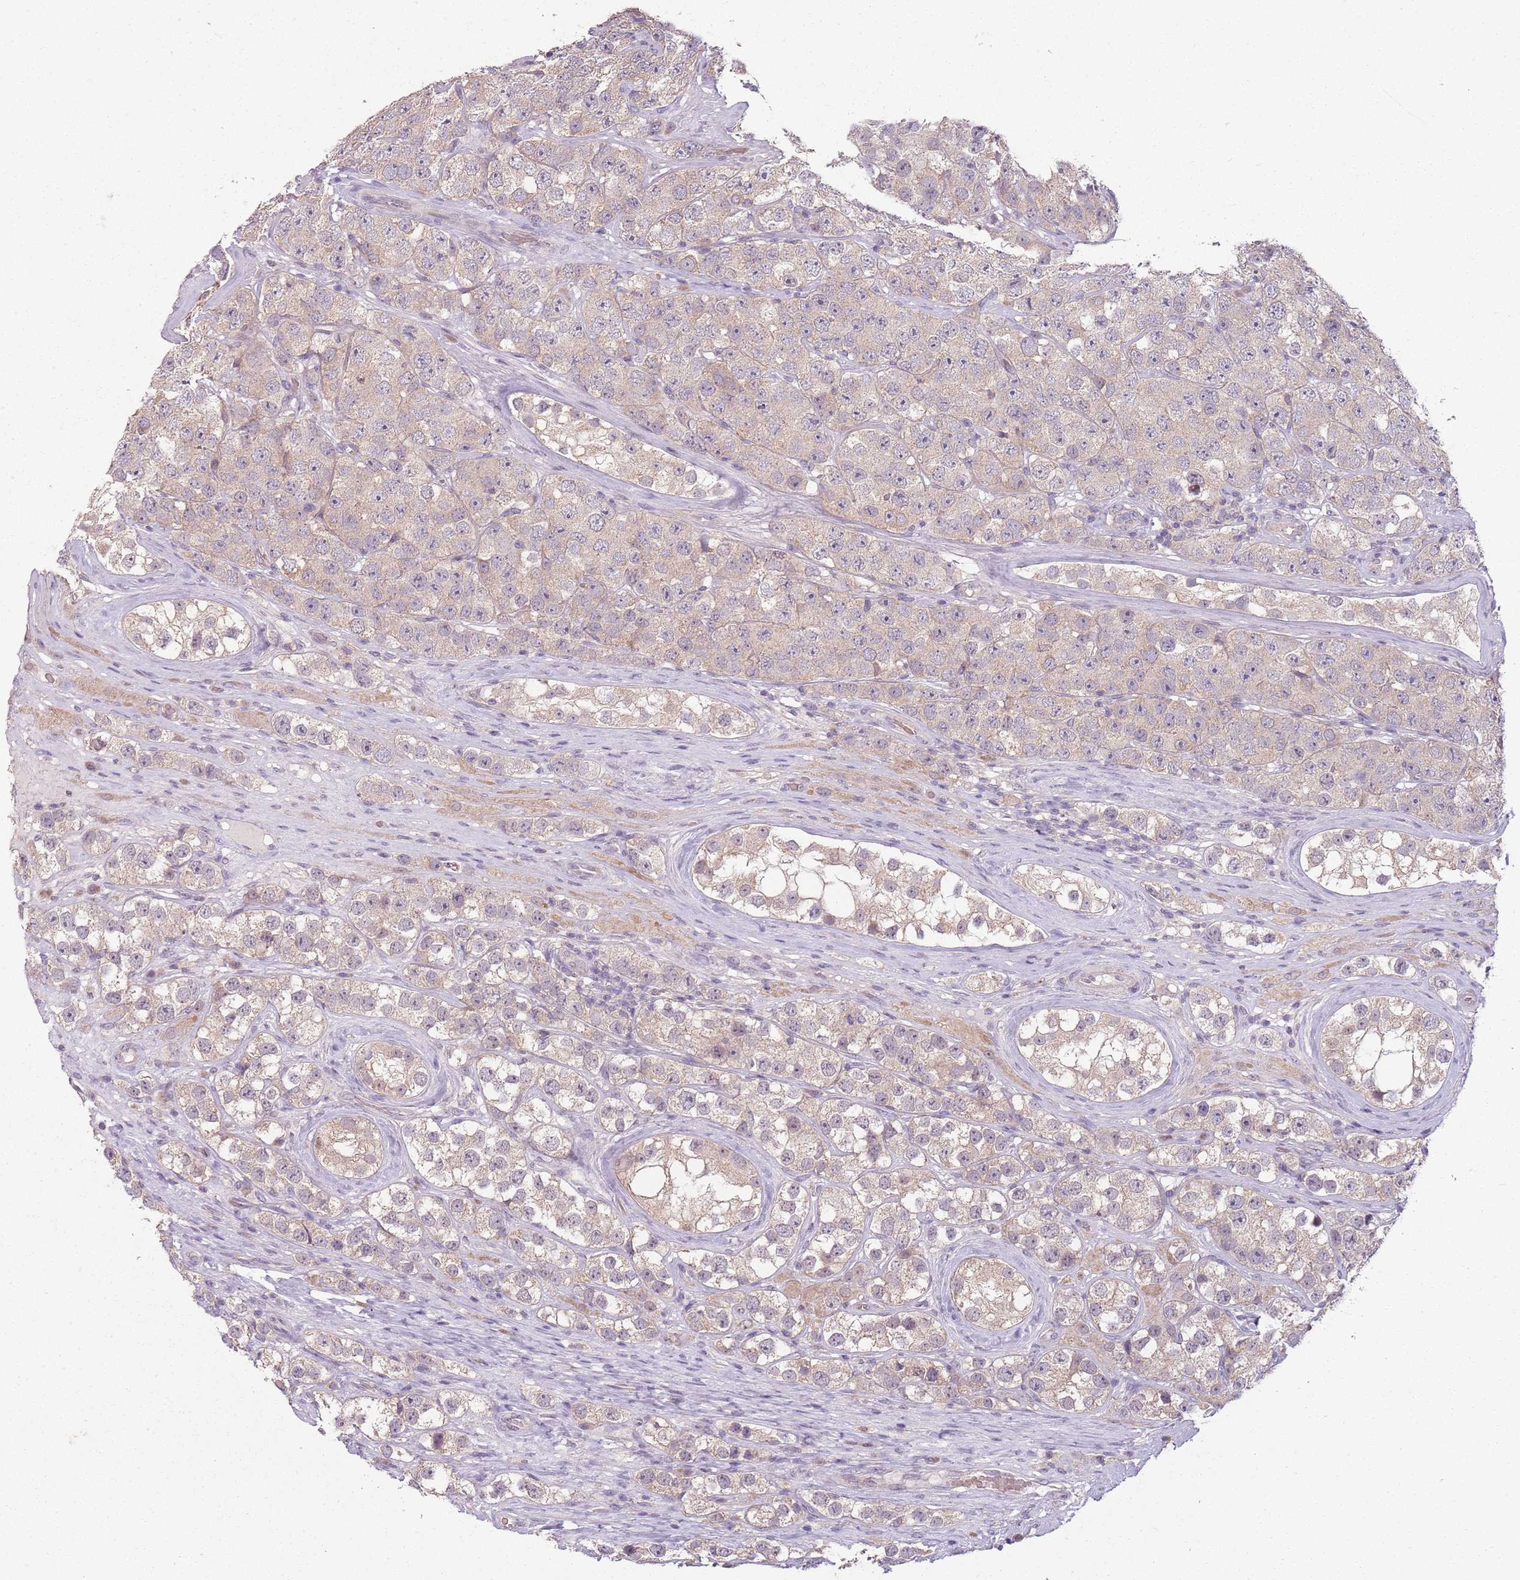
{"staining": {"intensity": "weak", "quantity": "25%-75%", "location": "cytoplasmic/membranous"}, "tissue": "testis cancer", "cell_type": "Tumor cells", "image_type": "cancer", "snomed": [{"axis": "morphology", "description": "Seminoma, NOS"}, {"axis": "topography", "description": "Testis"}], "caption": "A photomicrograph of testis cancer stained for a protein shows weak cytoplasmic/membranous brown staining in tumor cells. (DAB IHC with brightfield microscopy, high magnification).", "gene": "TEKT4", "patient": {"sex": "male", "age": 28}}